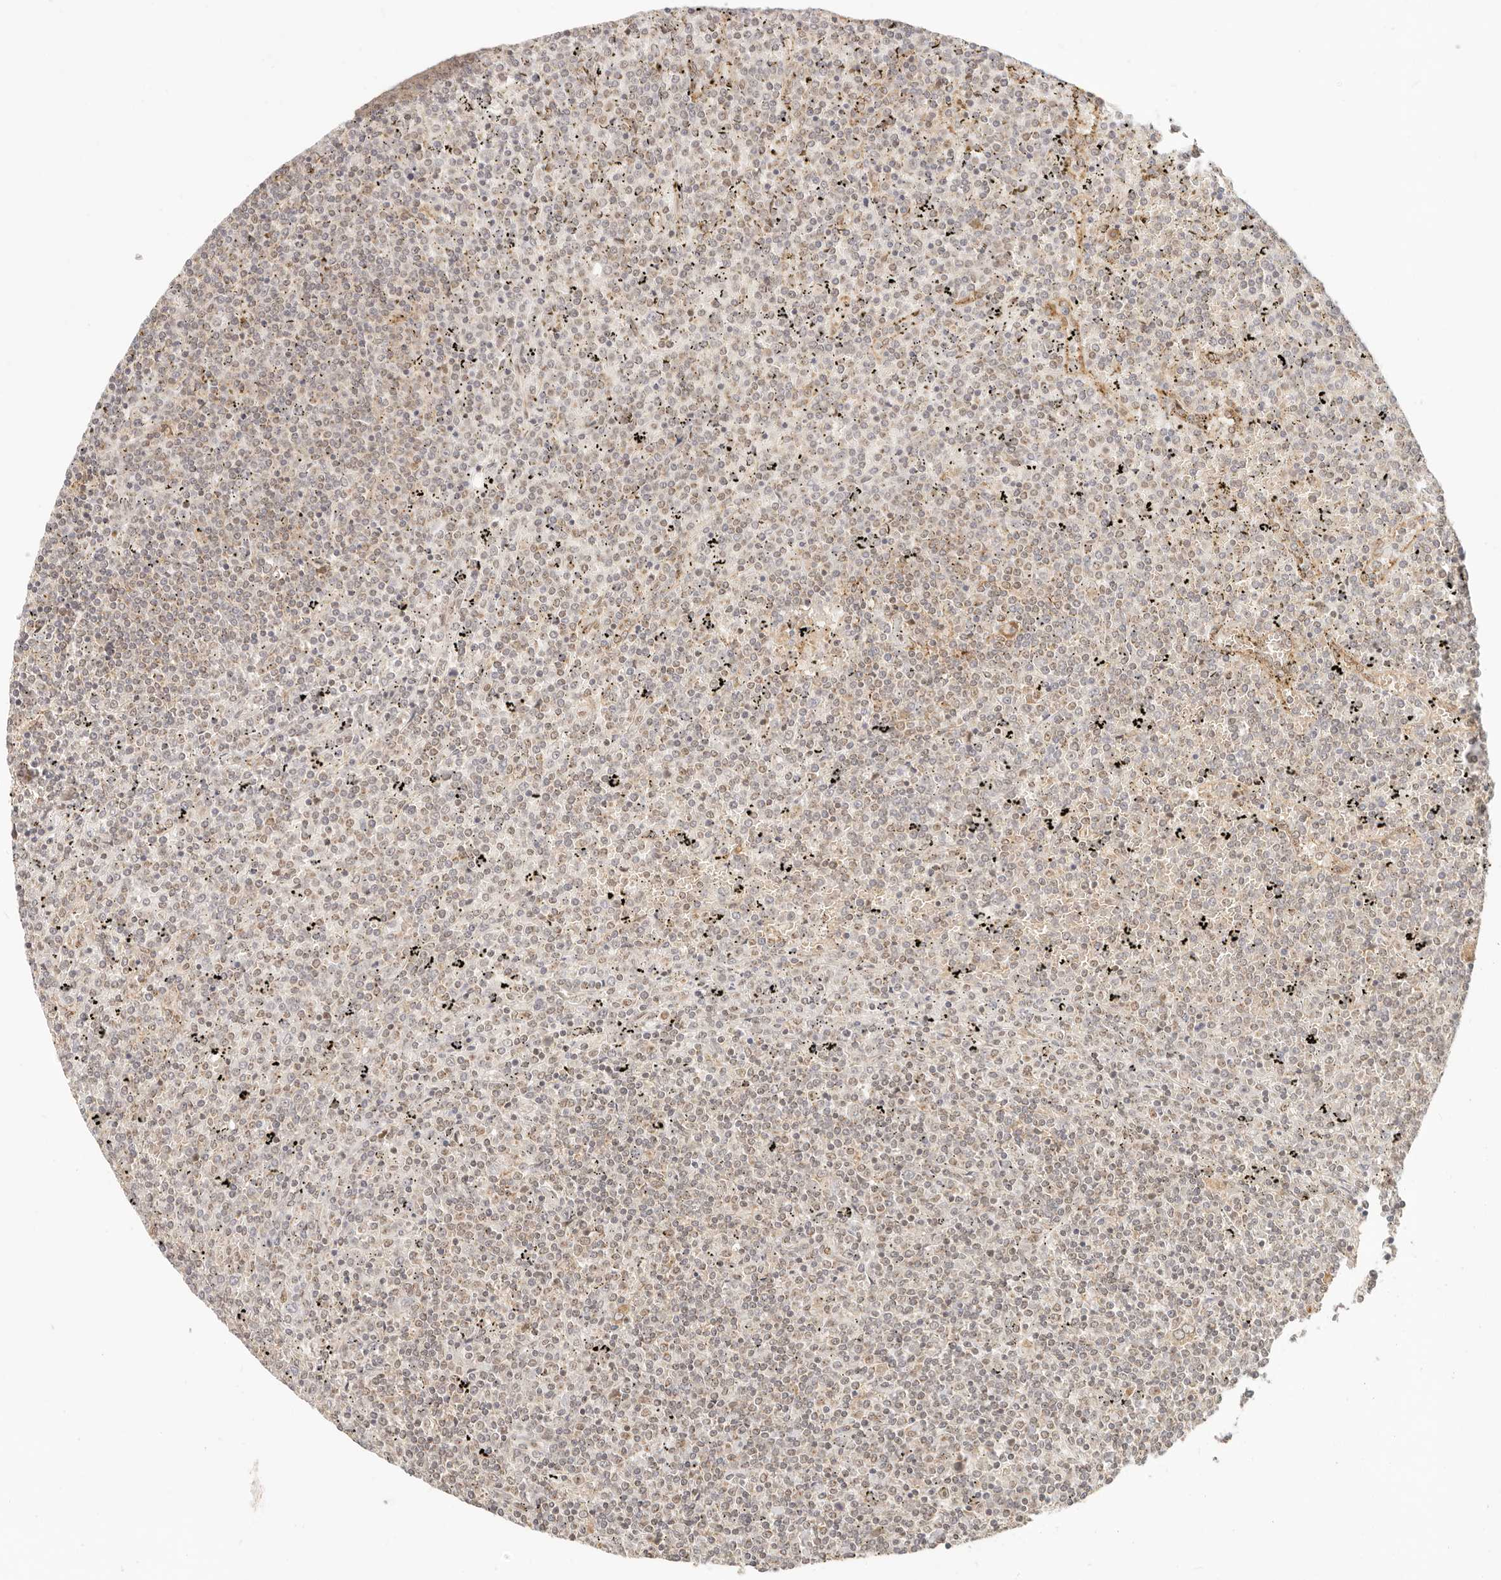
{"staining": {"intensity": "weak", "quantity": ">75%", "location": "cytoplasmic/membranous"}, "tissue": "lymphoma", "cell_type": "Tumor cells", "image_type": "cancer", "snomed": [{"axis": "morphology", "description": "Malignant lymphoma, non-Hodgkin's type, Low grade"}, {"axis": "topography", "description": "Spleen"}], "caption": "Weak cytoplasmic/membranous protein positivity is identified in approximately >75% of tumor cells in malignant lymphoma, non-Hodgkin's type (low-grade).", "gene": "INTS11", "patient": {"sex": "female", "age": 19}}